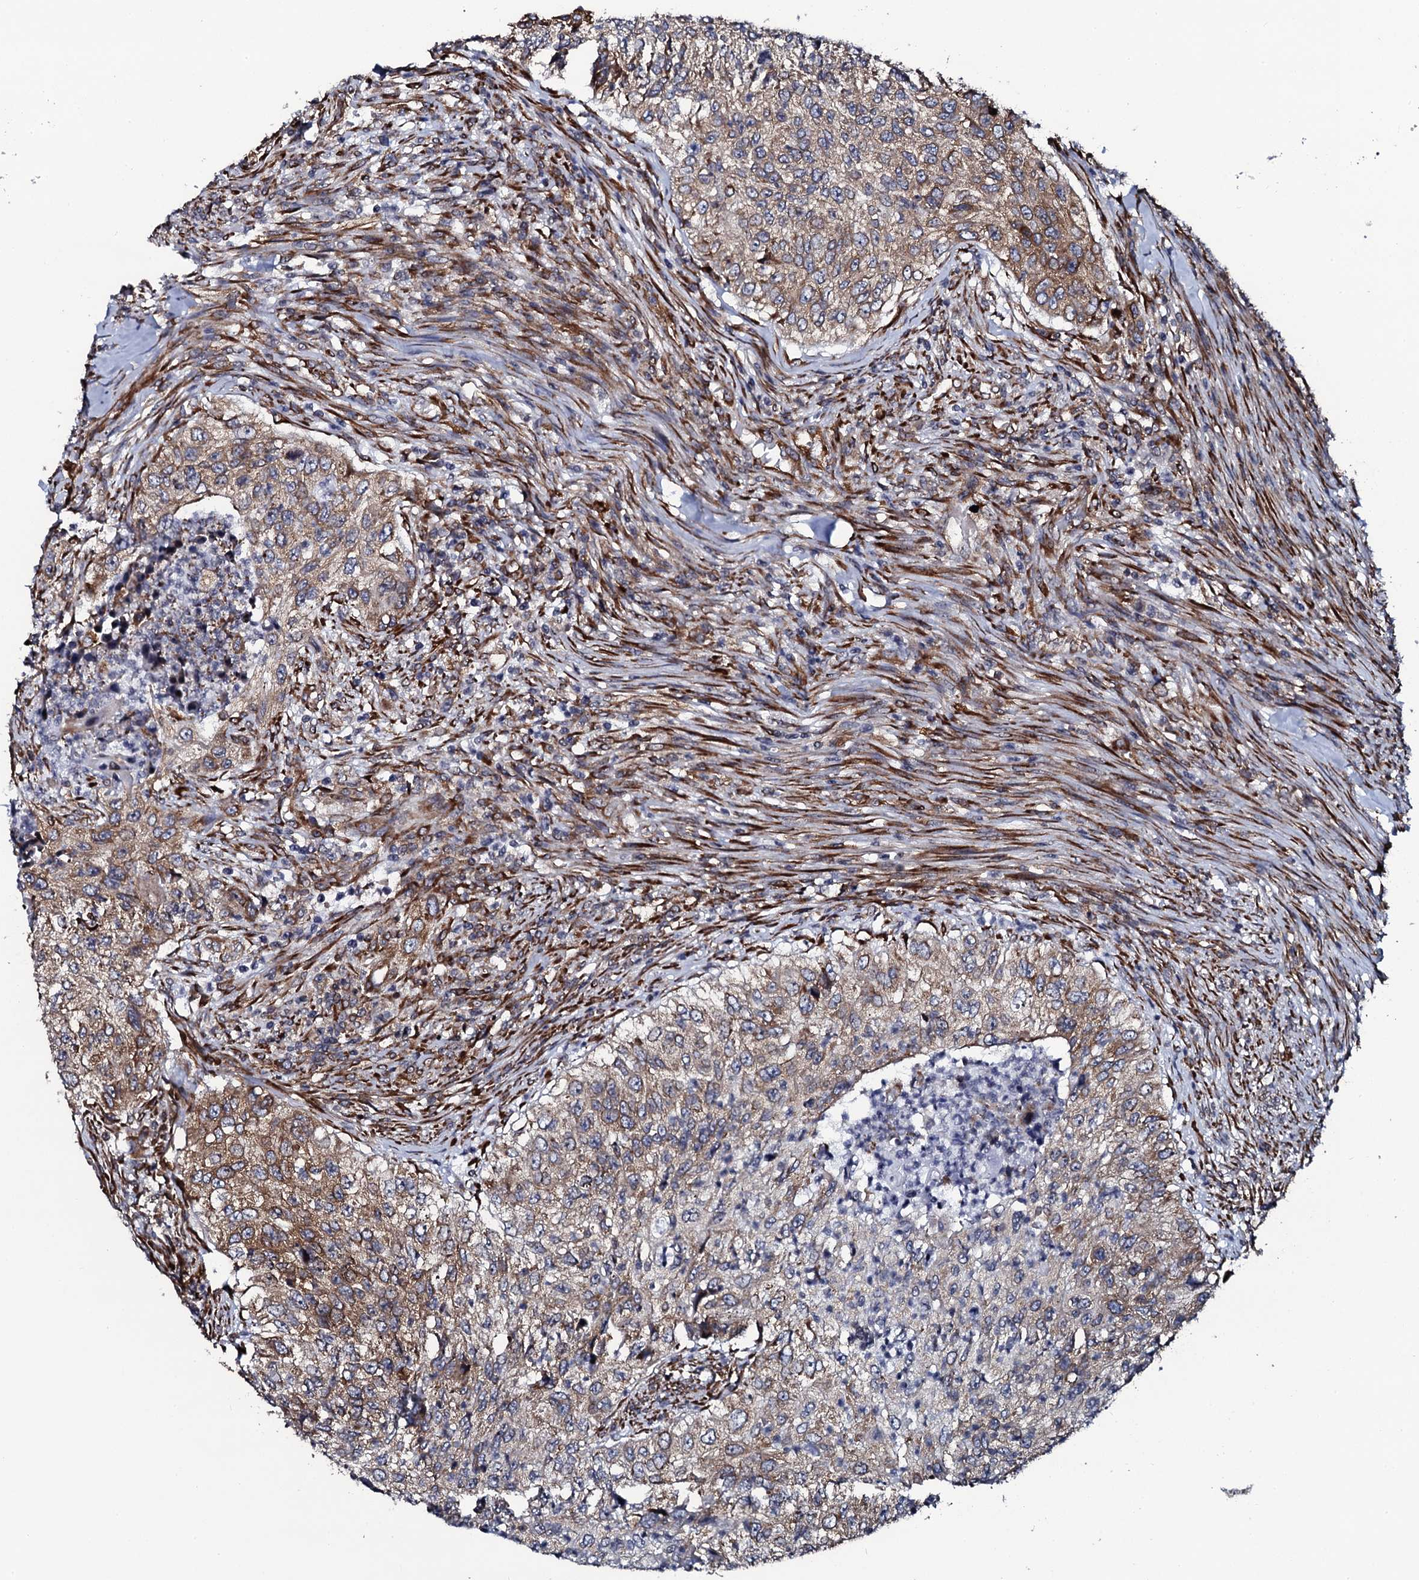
{"staining": {"intensity": "moderate", "quantity": ">75%", "location": "cytoplasmic/membranous"}, "tissue": "urothelial cancer", "cell_type": "Tumor cells", "image_type": "cancer", "snomed": [{"axis": "morphology", "description": "Urothelial carcinoma, High grade"}, {"axis": "topography", "description": "Urinary bladder"}], "caption": "Protein expression analysis of human high-grade urothelial carcinoma reveals moderate cytoplasmic/membranous expression in approximately >75% of tumor cells.", "gene": "SPTY2D1", "patient": {"sex": "female", "age": 60}}